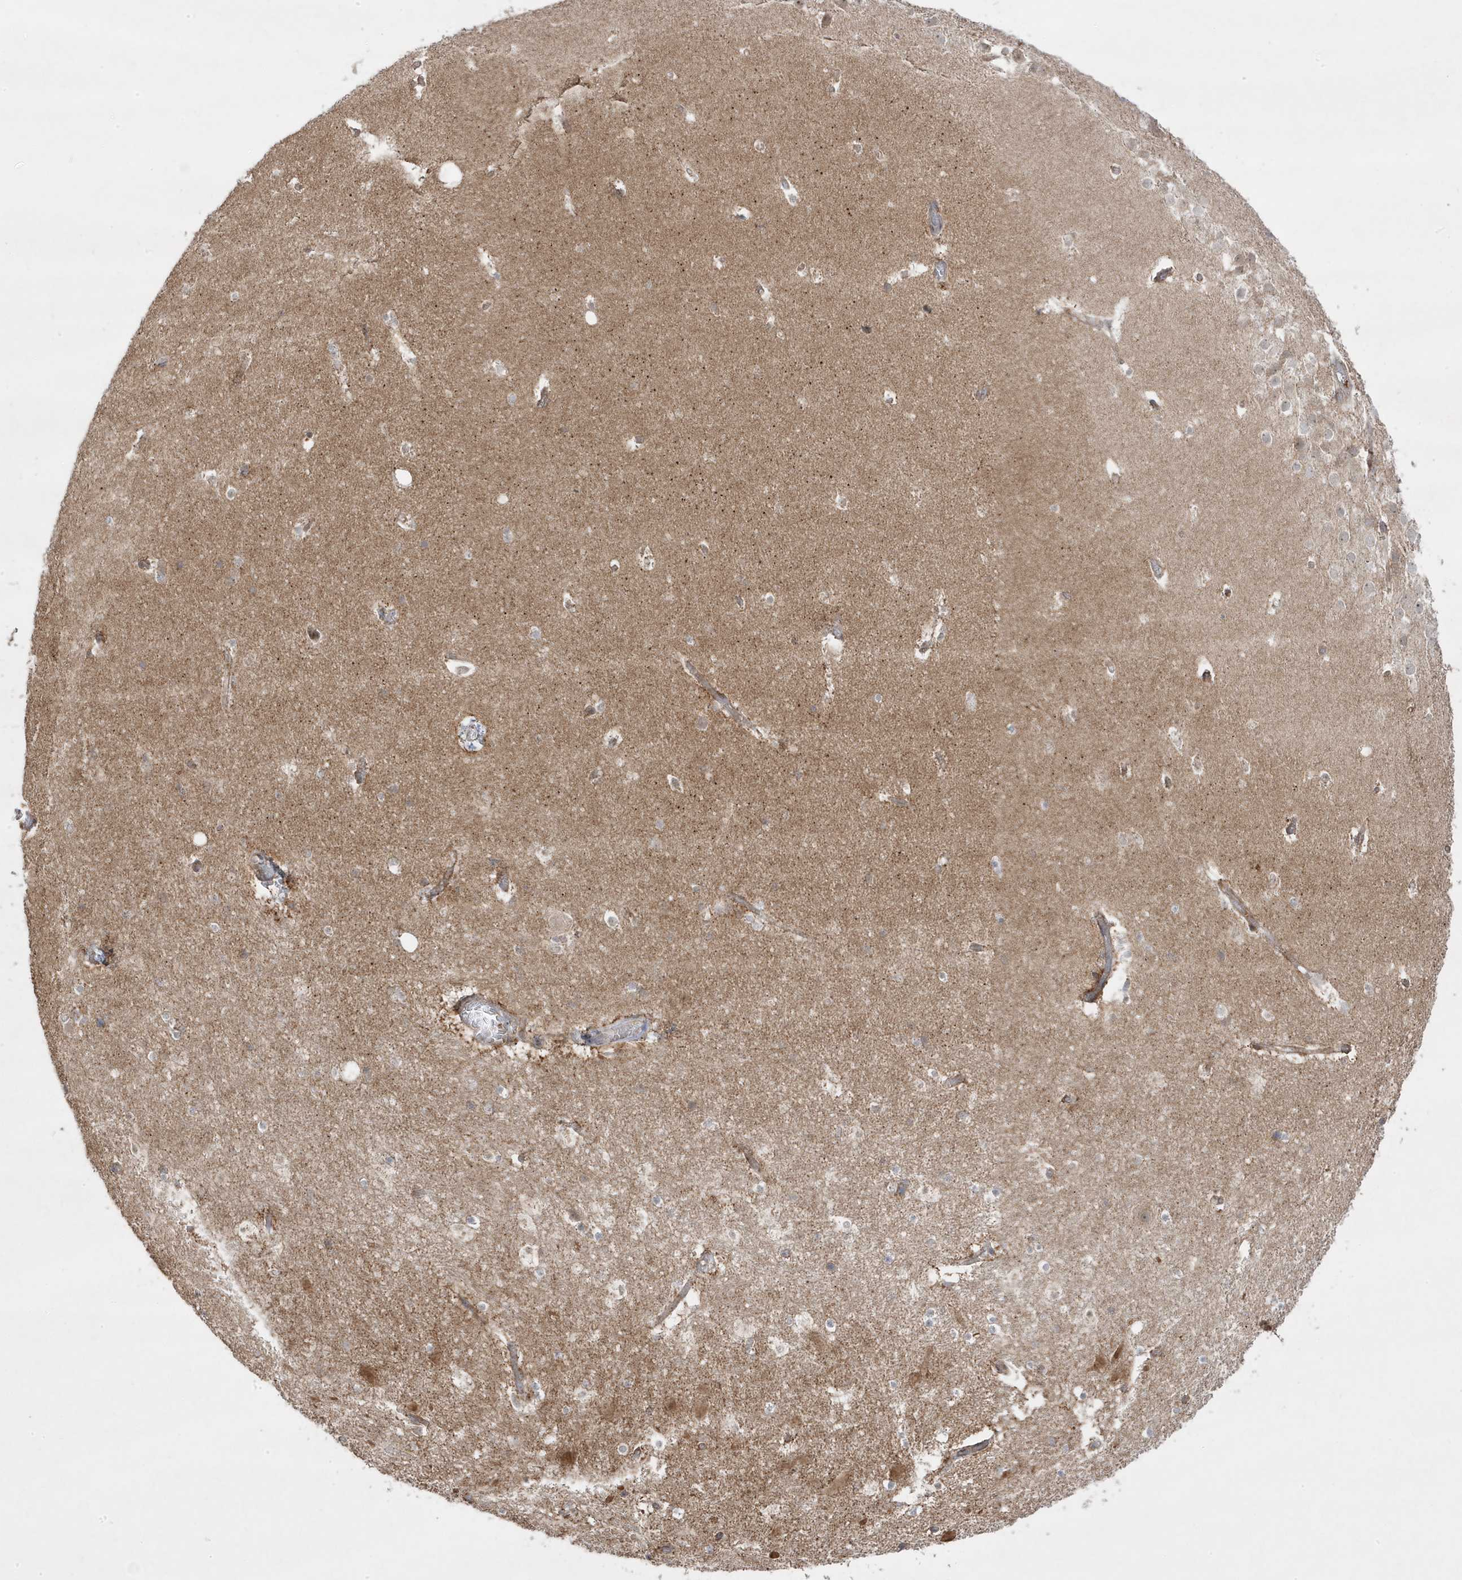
{"staining": {"intensity": "weak", "quantity": "25%-75%", "location": "cytoplasmic/membranous"}, "tissue": "hippocampus", "cell_type": "Glial cells", "image_type": "normal", "snomed": [{"axis": "morphology", "description": "Normal tissue, NOS"}, {"axis": "topography", "description": "Hippocampus"}], "caption": "Immunohistochemistry of benign hippocampus demonstrates low levels of weak cytoplasmic/membranous expression in approximately 25%-75% of glial cells.", "gene": "CLUAP1", "patient": {"sex": "female", "age": 52}}